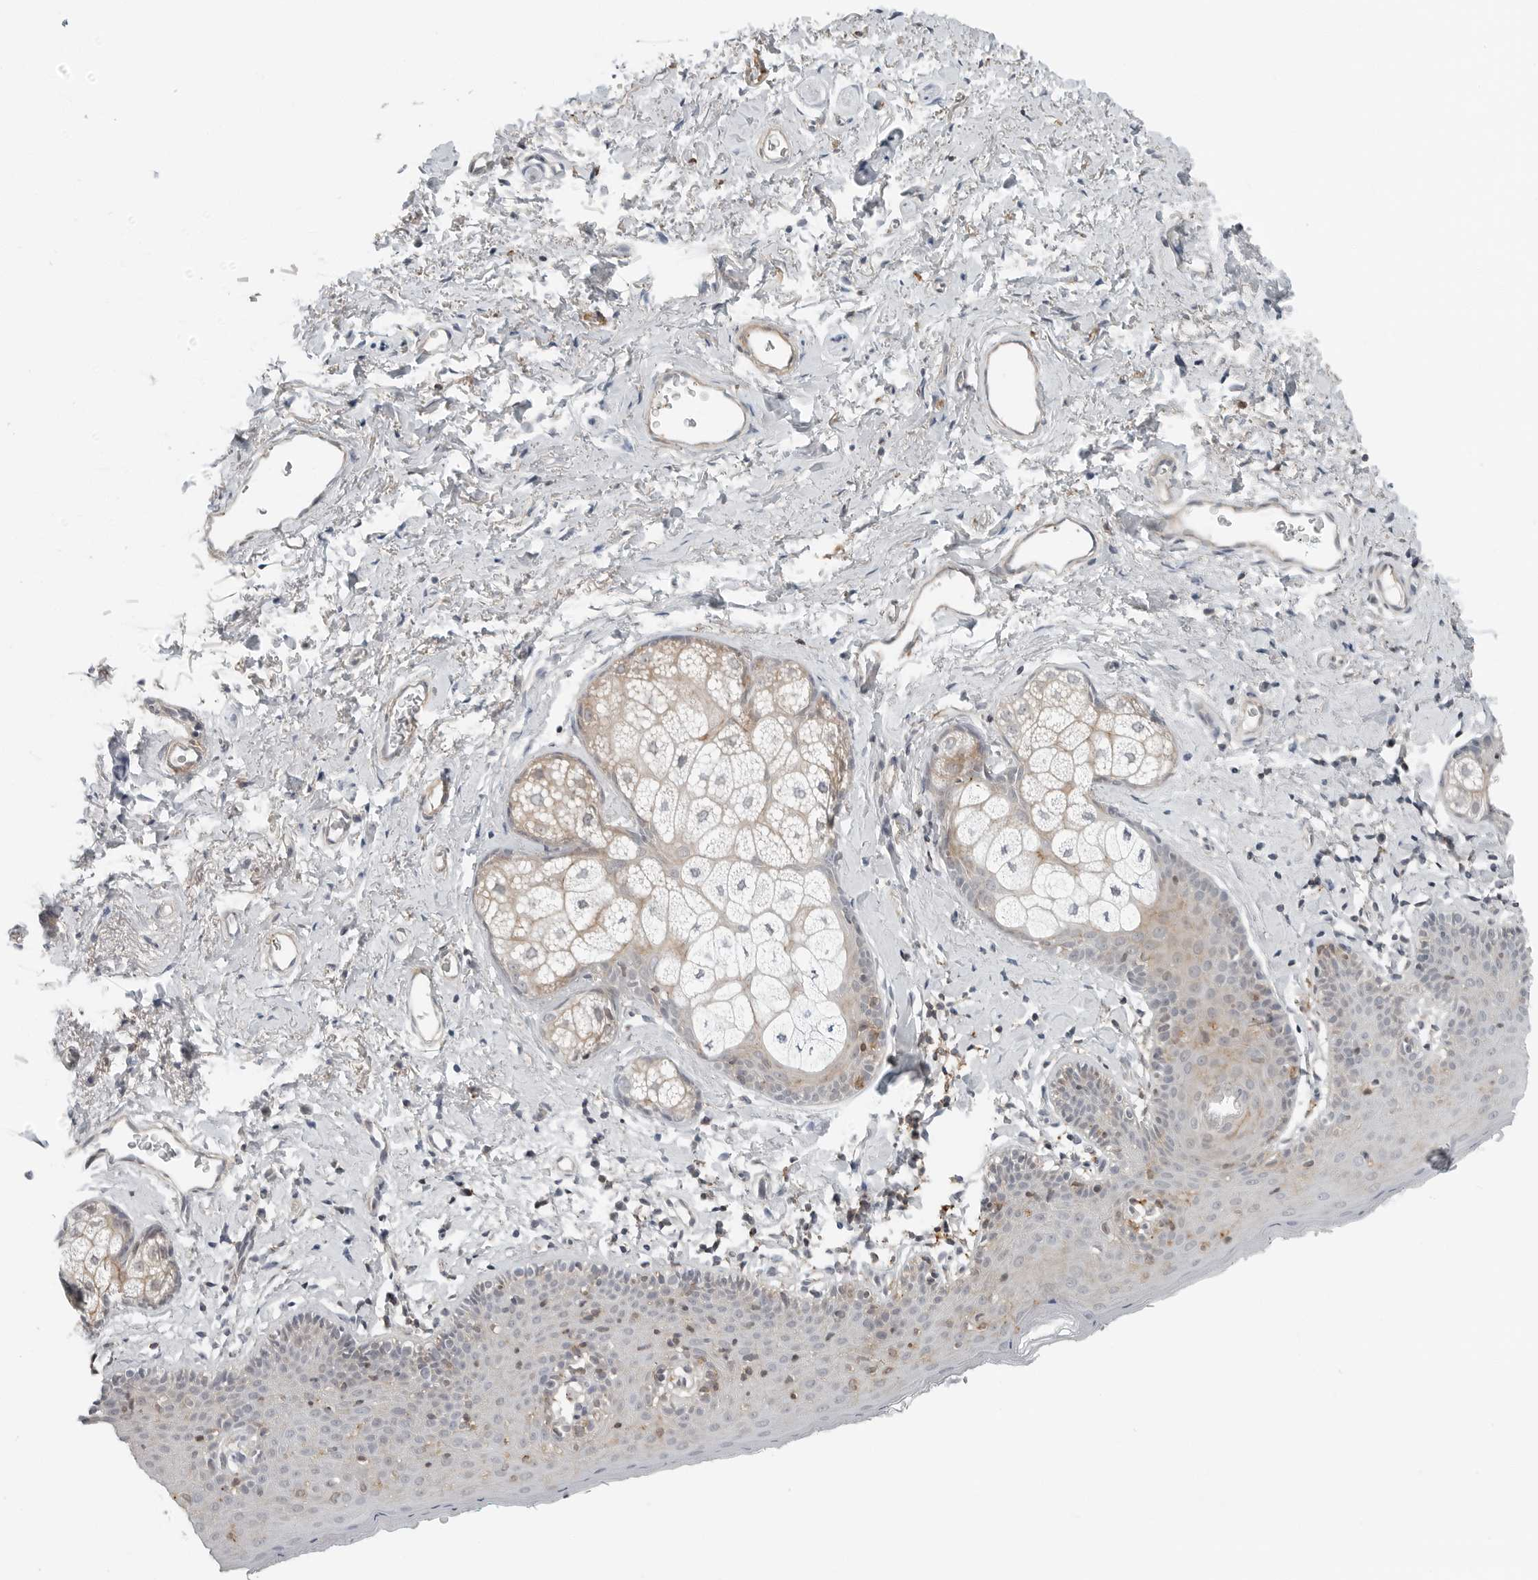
{"staining": {"intensity": "weak", "quantity": "25%-75%", "location": "cytoplasmic/membranous"}, "tissue": "skin", "cell_type": "Epidermal cells", "image_type": "normal", "snomed": [{"axis": "morphology", "description": "Normal tissue, NOS"}, {"axis": "topography", "description": "Vulva"}], "caption": "An image of human skin stained for a protein exhibits weak cytoplasmic/membranous brown staining in epidermal cells. The protein of interest is stained brown, and the nuclei are stained in blue (DAB (3,3'-diaminobenzidine) IHC with brightfield microscopy, high magnification).", "gene": "LEFTY2", "patient": {"sex": "female", "age": 66}}